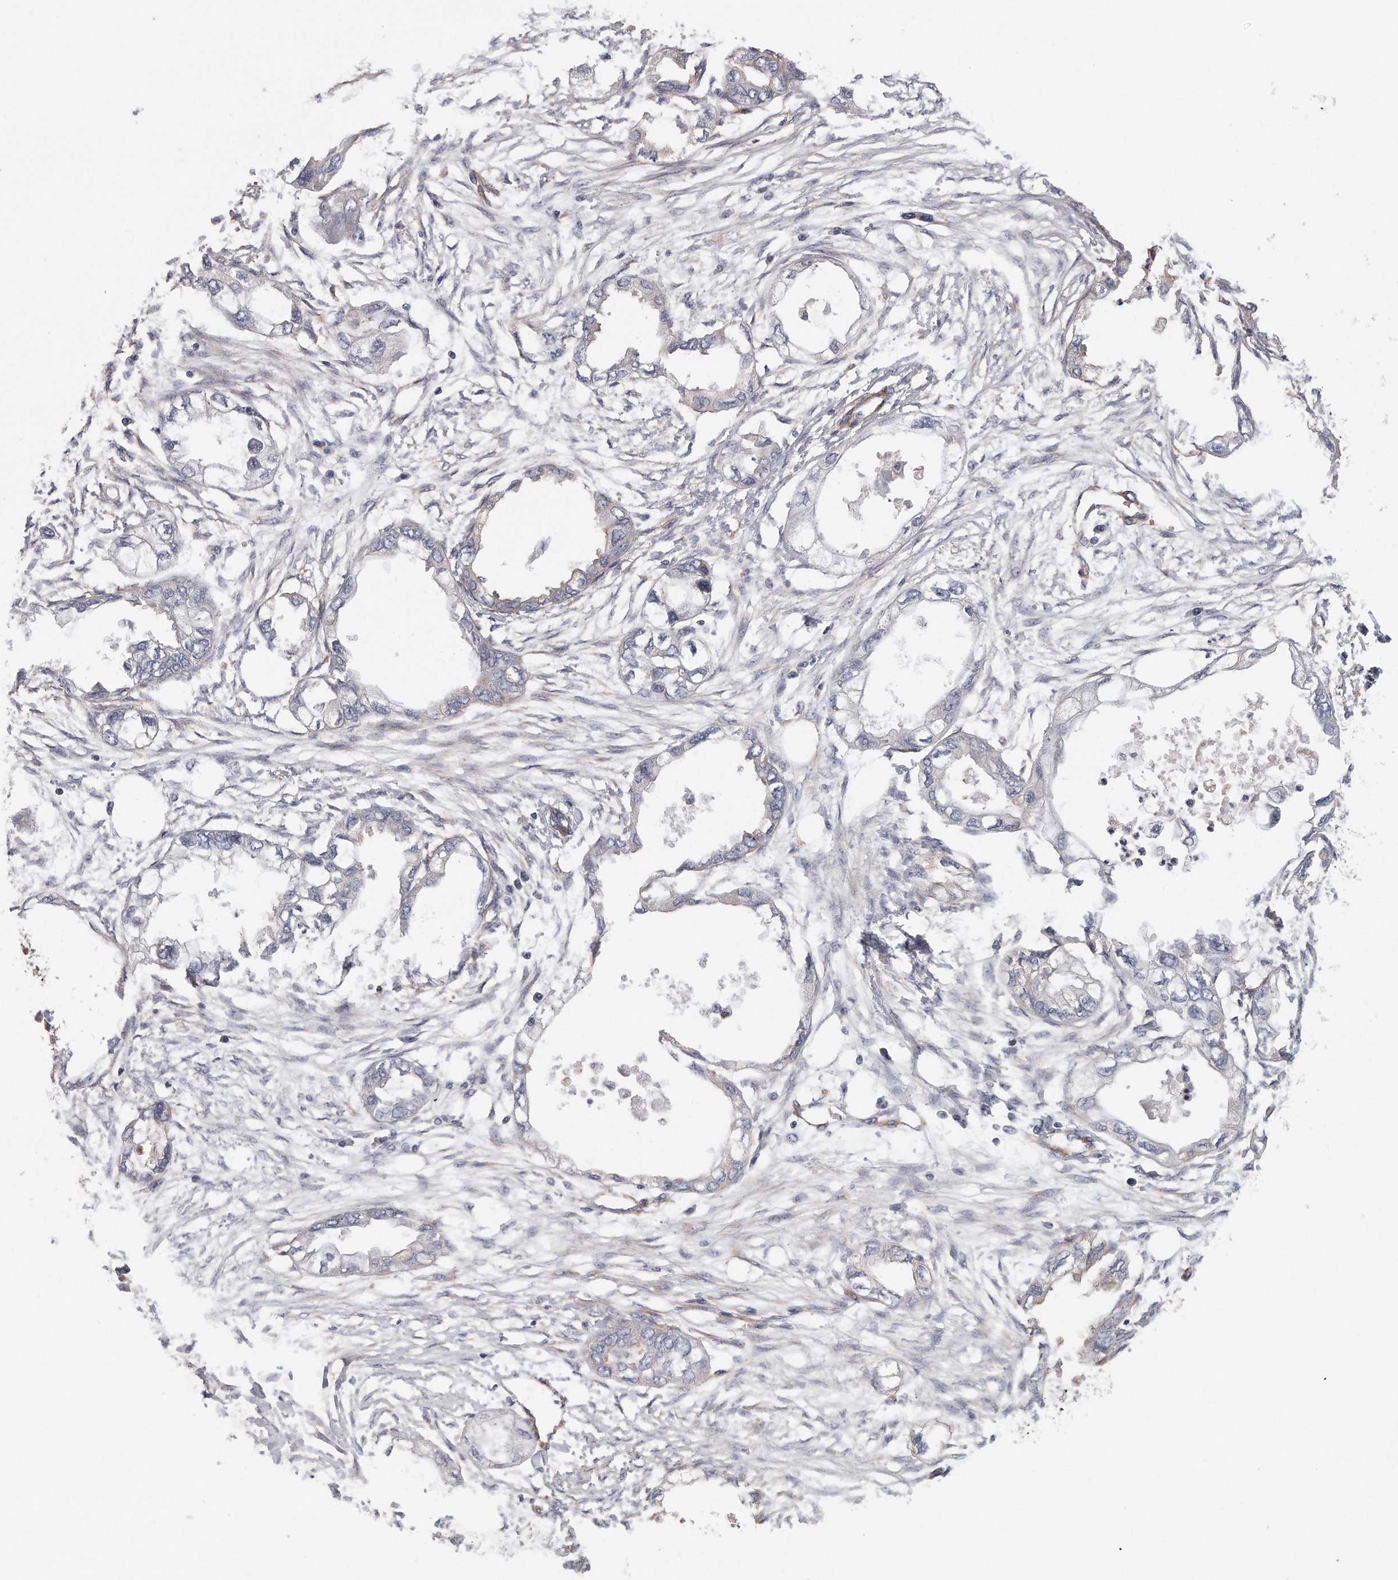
{"staining": {"intensity": "negative", "quantity": "none", "location": "none"}, "tissue": "endometrial cancer", "cell_type": "Tumor cells", "image_type": "cancer", "snomed": [{"axis": "morphology", "description": "Adenocarcinoma, NOS"}, {"axis": "morphology", "description": "Adenocarcinoma, metastatic, NOS"}, {"axis": "topography", "description": "Adipose tissue"}, {"axis": "topography", "description": "Endometrium"}], "caption": "Endometrial cancer (adenocarcinoma) stained for a protein using IHC displays no positivity tumor cells.", "gene": "MTERF4", "patient": {"sex": "female", "age": 67}}